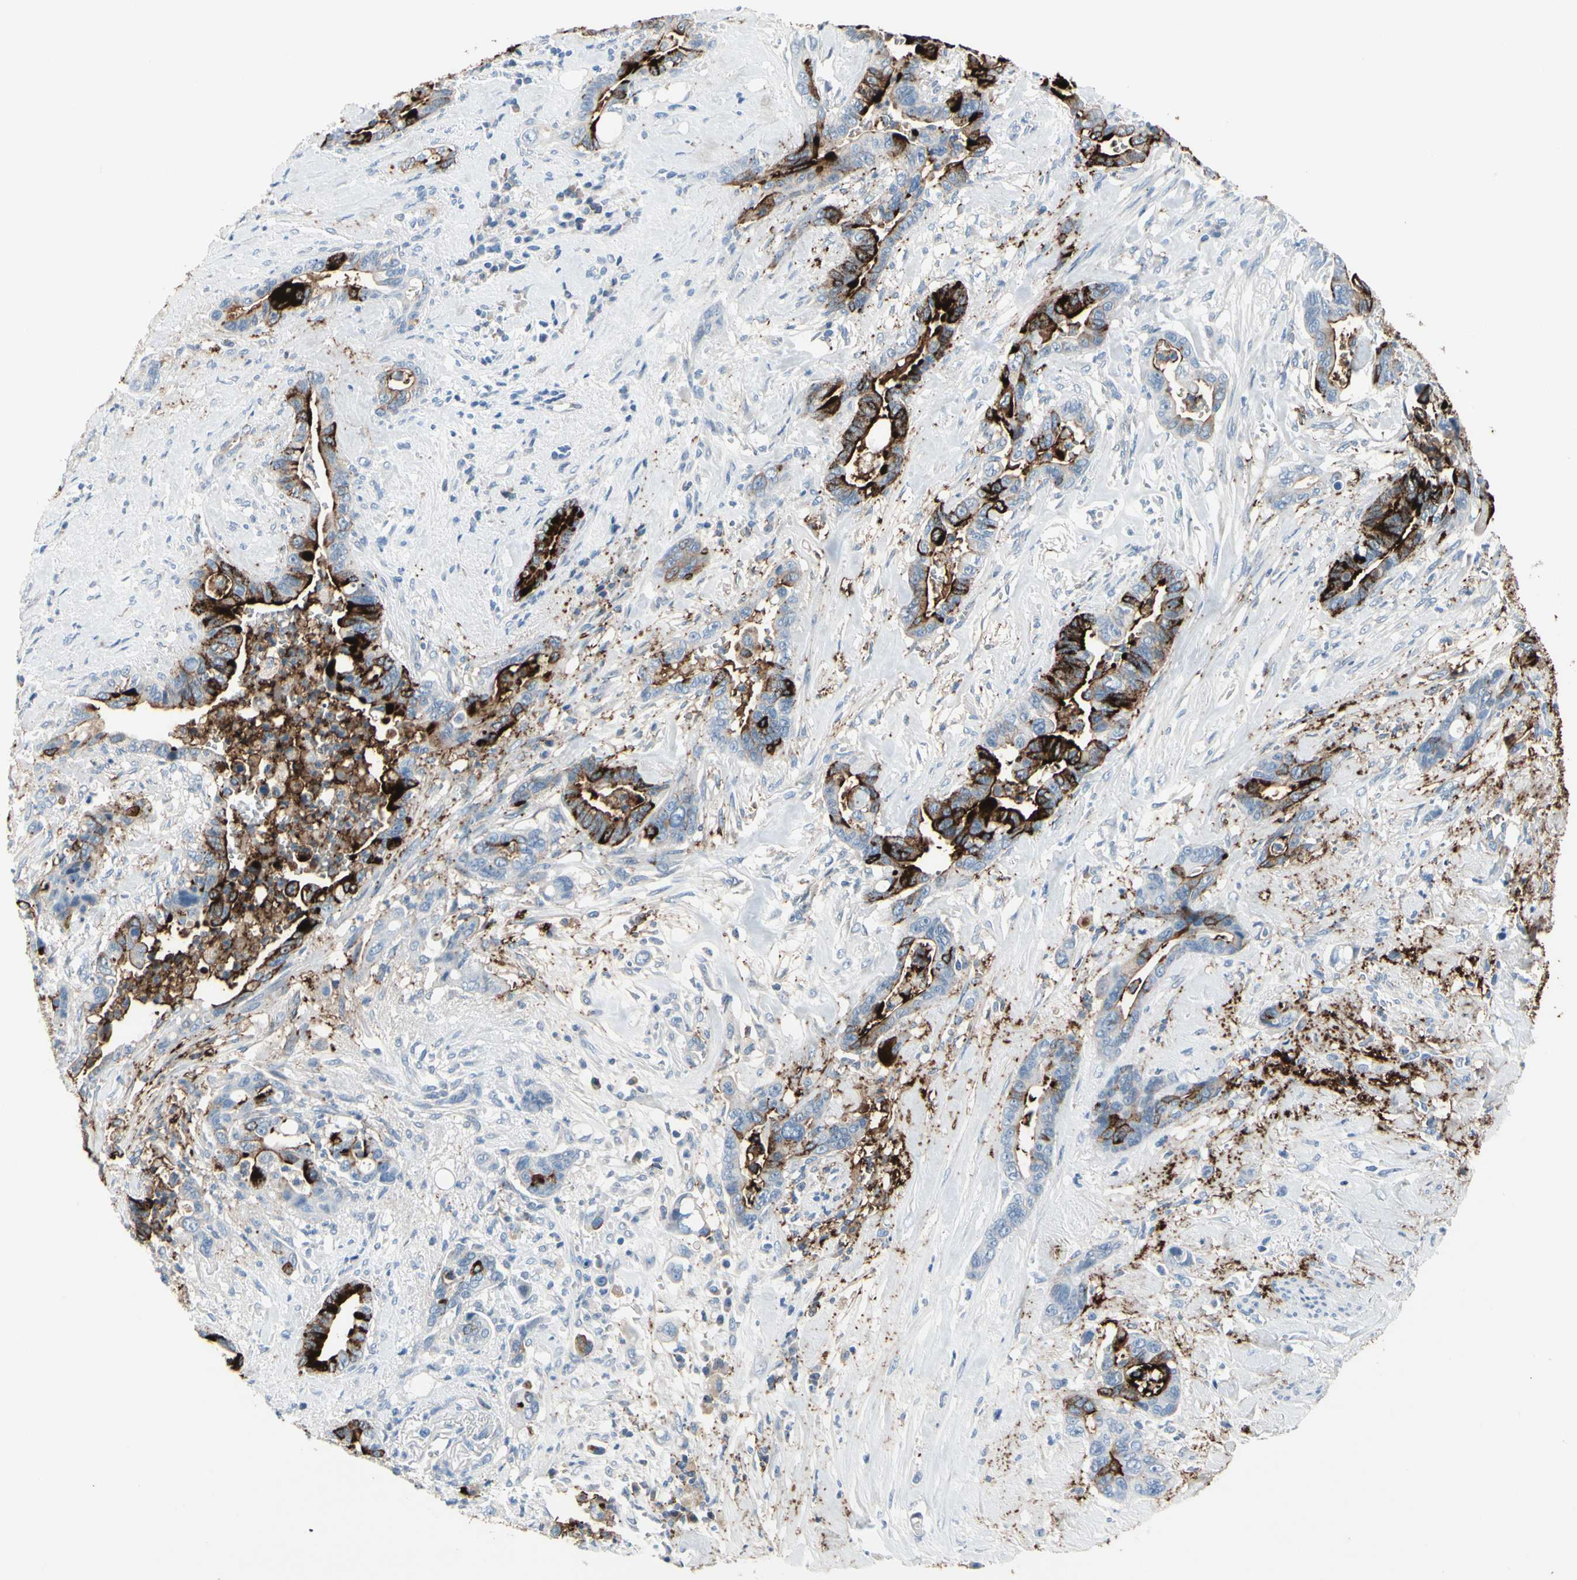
{"staining": {"intensity": "strong", "quantity": ">75%", "location": "cytoplasmic/membranous"}, "tissue": "pancreatic cancer", "cell_type": "Tumor cells", "image_type": "cancer", "snomed": [{"axis": "morphology", "description": "Adenocarcinoma, NOS"}, {"axis": "topography", "description": "Pancreas"}], "caption": "Protein staining of pancreatic cancer tissue displays strong cytoplasmic/membranous expression in approximately >75% of tumor cells. The staining was performed using DAB (3,3'-diaminobenzidine), with brown indicating positive protein expression. Nuclei are stained blue with hematoxylin.", "gene": "MUC5B", "patient": {"sex": "male", "age": 70}}